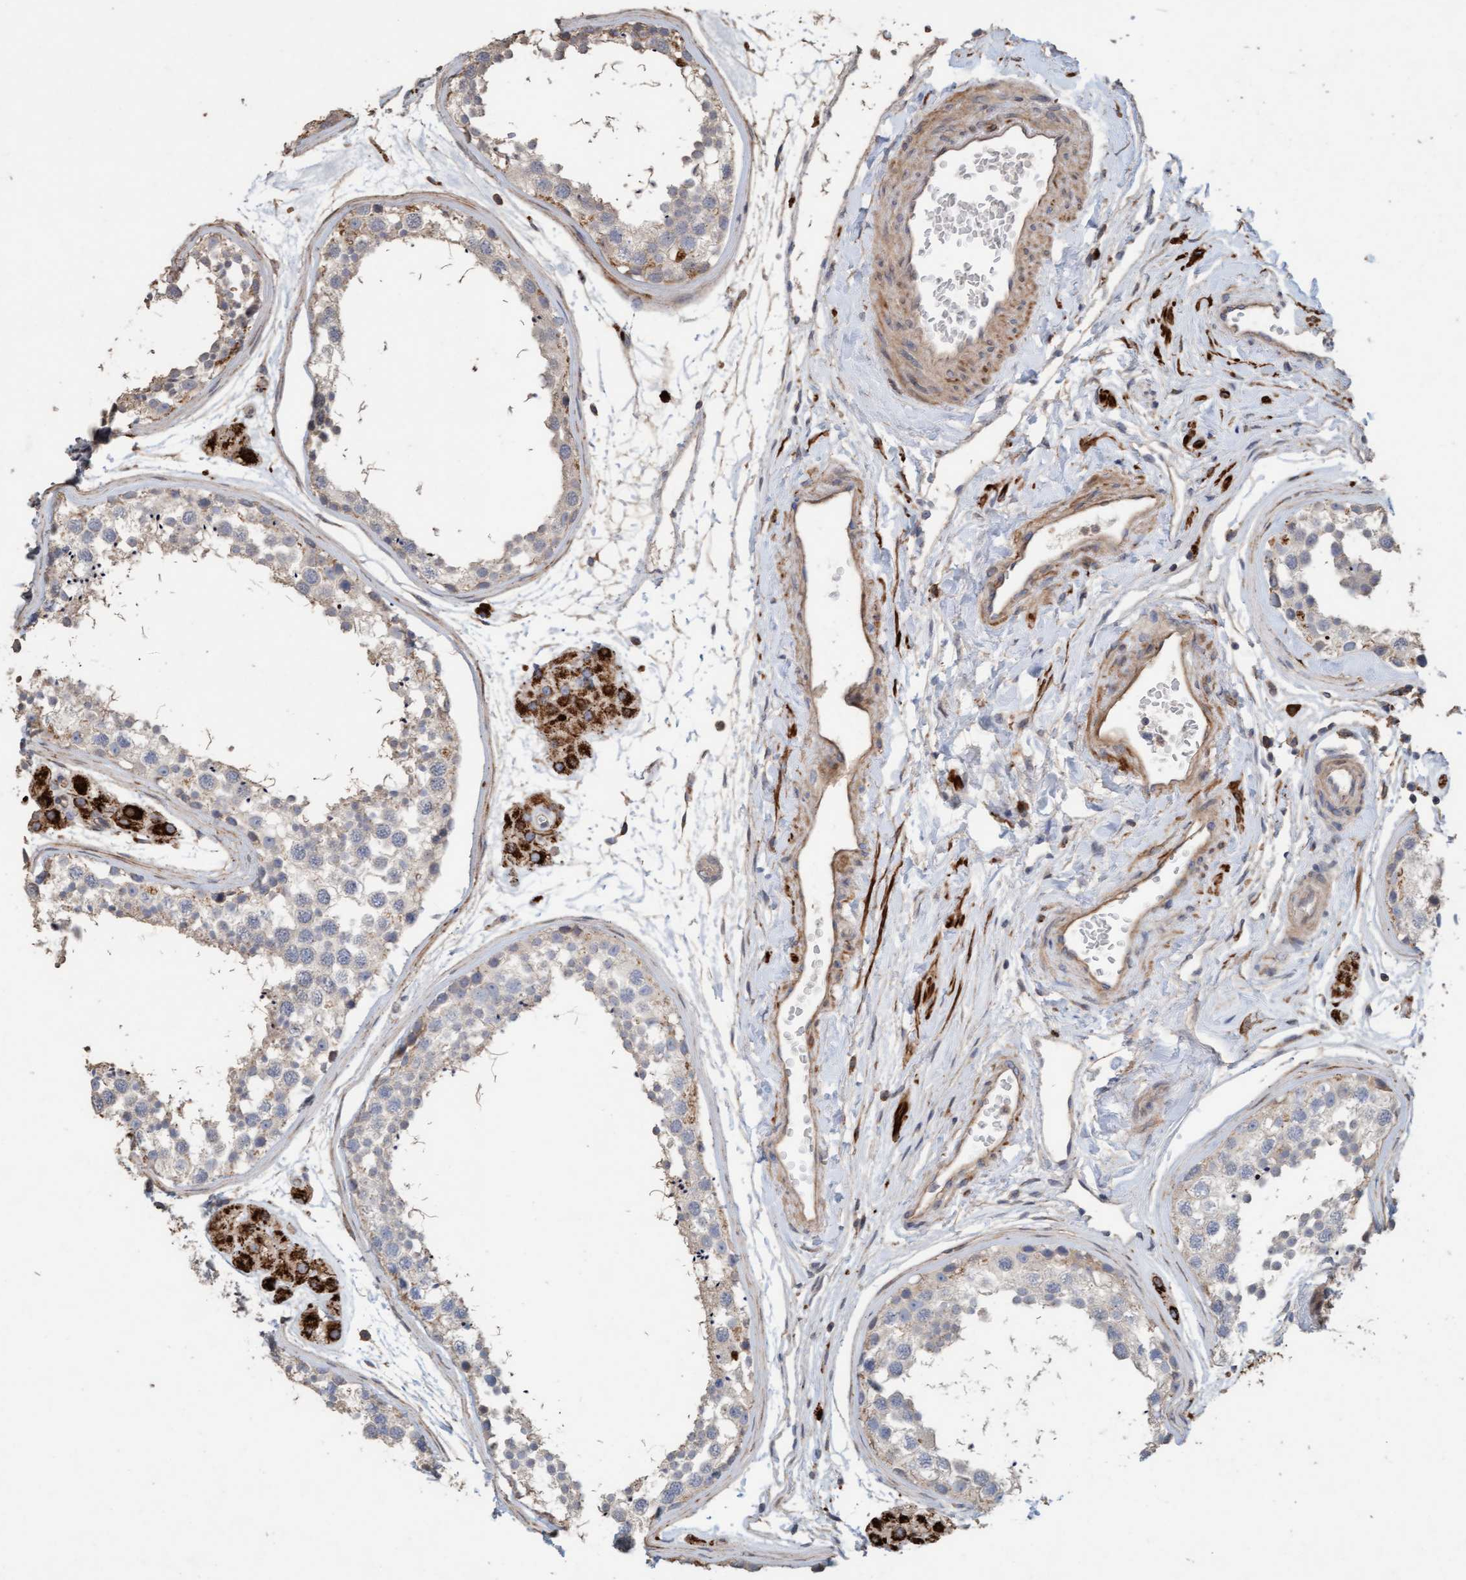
{"staining": {"intensity": "weak", "quantity": ">75%", "location": "cytoplasmic/membranous"}, "tissue": "testis", "cell_type": "Cells in seminiferous ducts", "image_type": "normal", "snomed": [{"axis": "morphology", "description": "Normal tissue, NOS"}, {"axis": "topography", "description": "Testis"}], "caption": "An image of testis stained for a protein reveals weak cytoplasmic/membranous brown staining in cells in seminiferous ducts.", "gene": "LONRF1", "patient": {"sex": "male", "age": 56}}